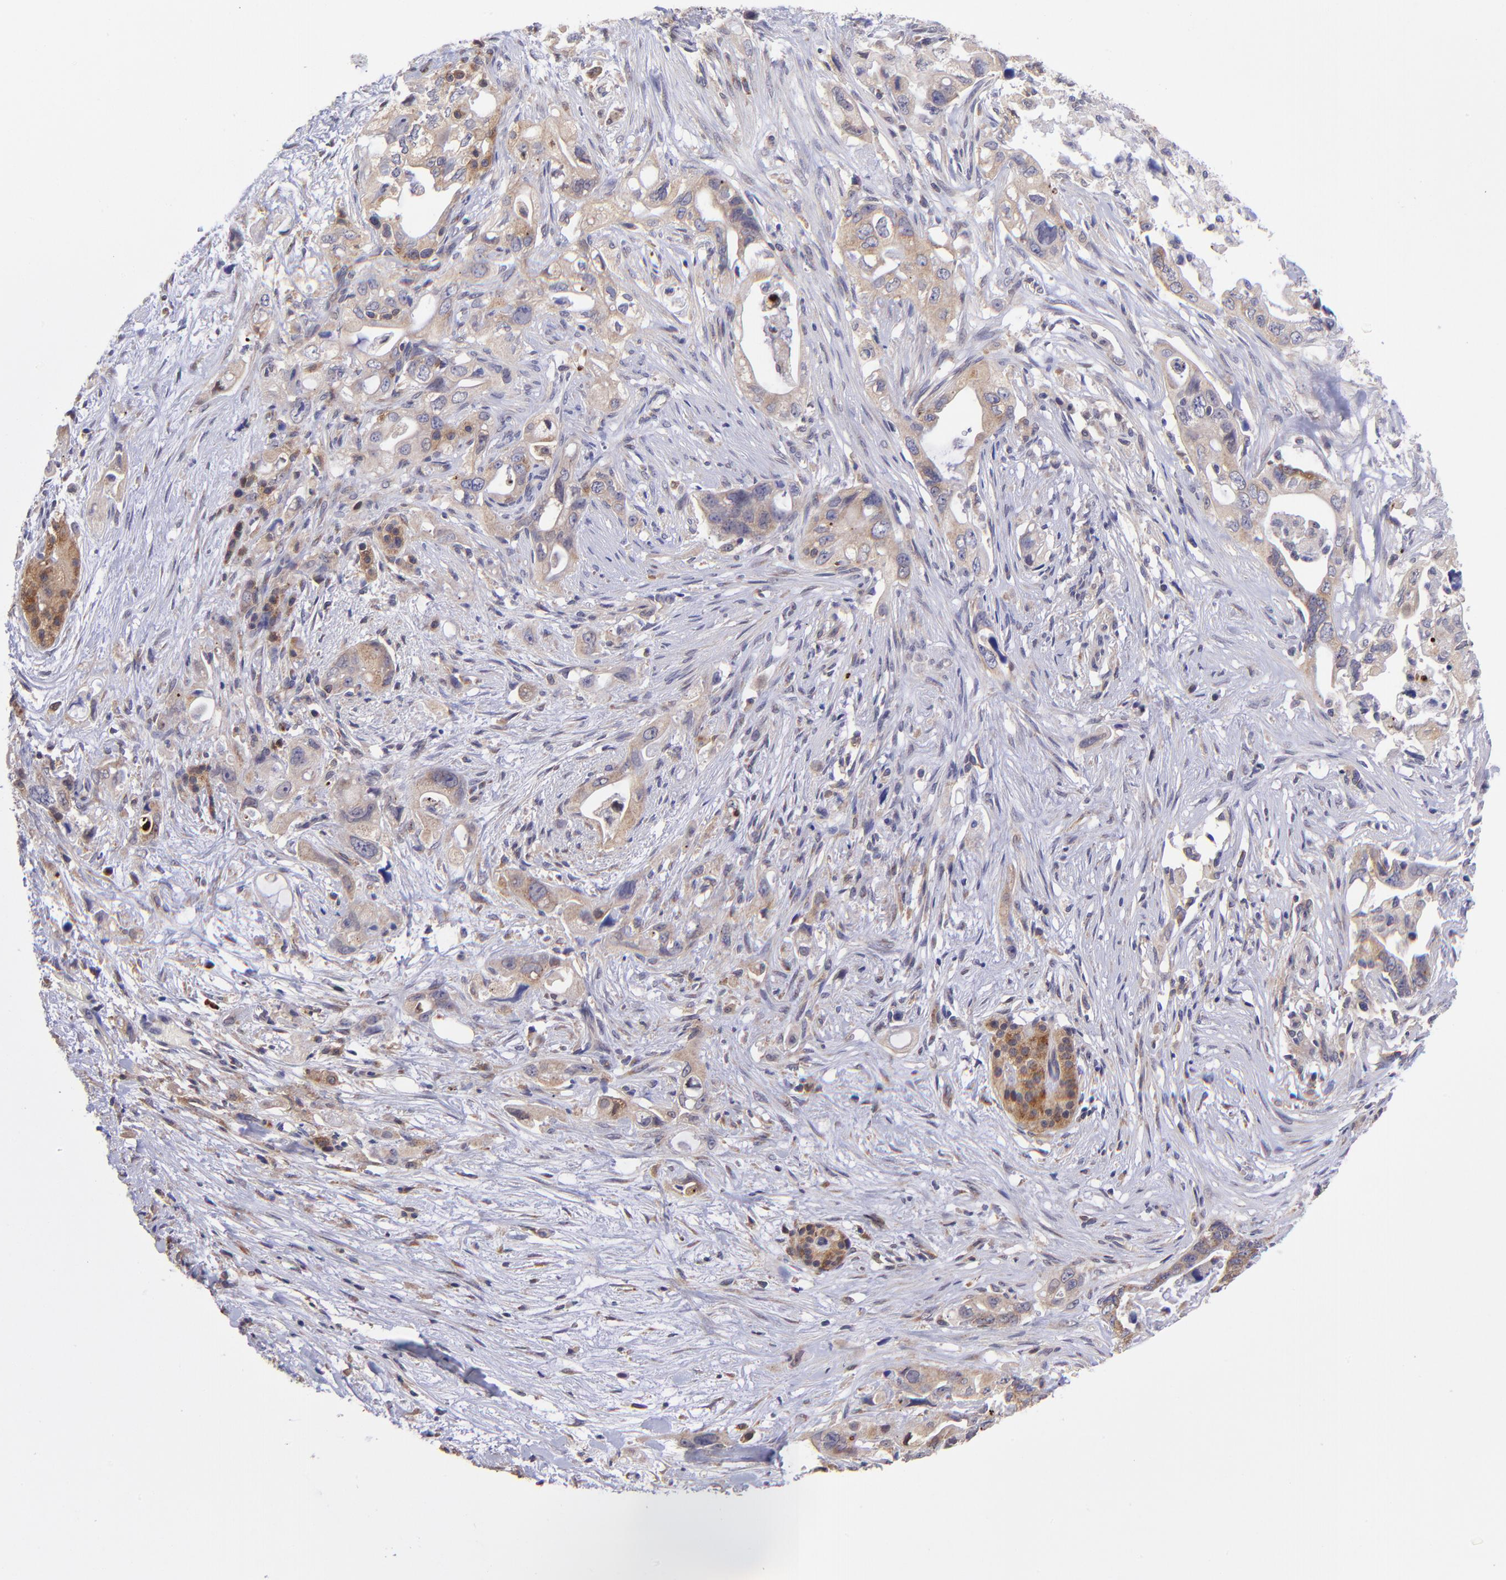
{"staining": {"intensity": "moderate", "quantity": ">75%", "location": "cytoplasmic/membranous"}, "tissue": "pancreatic cancer", "cell_type": "Tumor cells", "image_type": "cancer", "snomed": [{"axis": "morphology", "description": "Normal tissue, NOS"}, {"axis": "topography", "description": "Pancreas"}], "caption": "Pancreatic cancer tissue displays moderate cytoplasmic/membranous expression in about >75% of tumor cells The staining was performed using DAB to visualize the protein expression in brown, while the nuclei were stained in blue with hematoxylin (Magnification: 20x).", "gene": "NSF", "patient": {"sex": "male", "age": 42}}